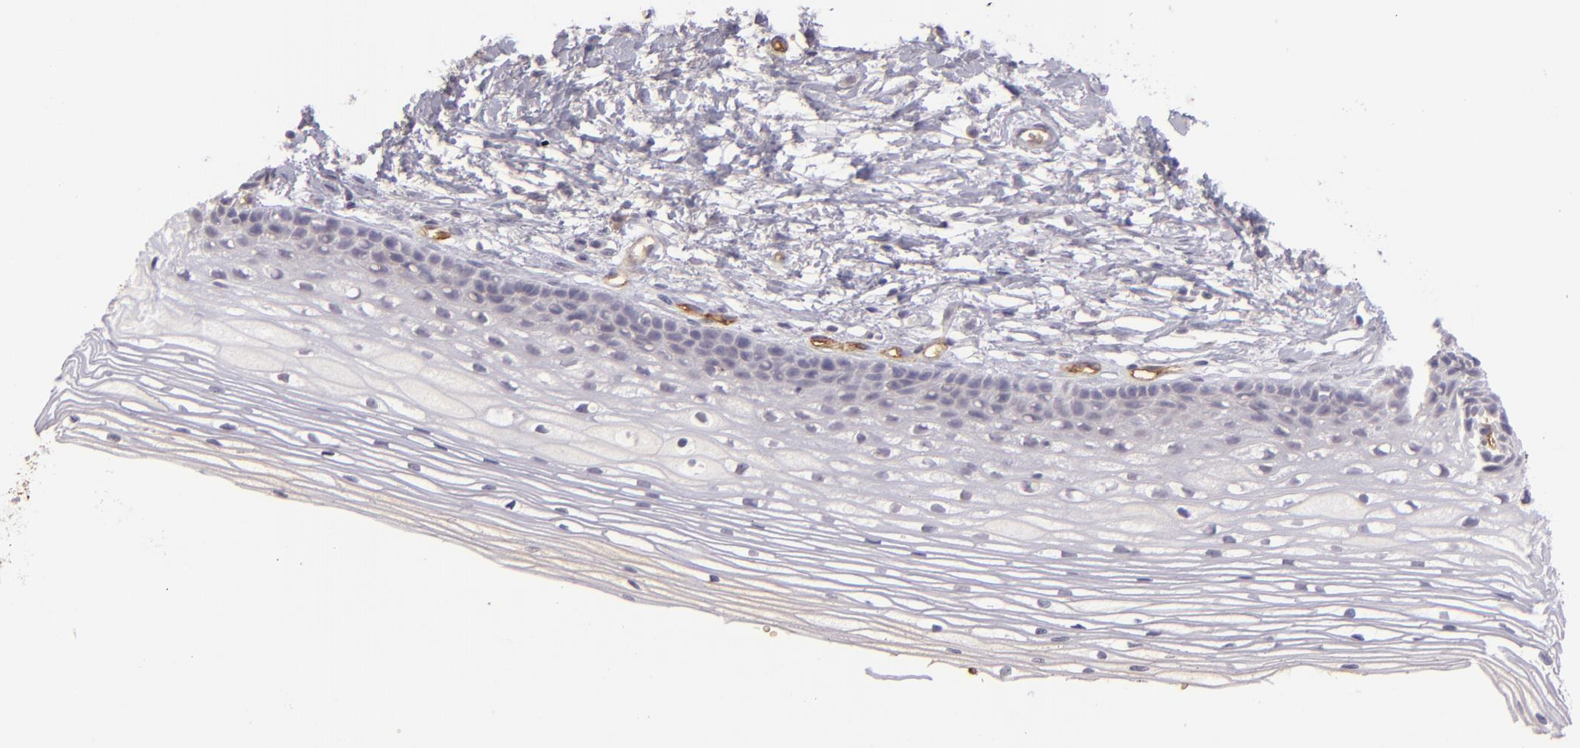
{"staining": {"intensity": "negative", "quantity": "none", "location": "none"}, "tissue": "cervix", "cell_type": "Glandular cells", "image_type": "normal", "snomed": [{"axis": "morphology", "description": "Normal tissue, NOS"}, {"axis": "topography", "description": "Cervix"}], "caption": "Immunohistochemical staining of benign human cervix demonstrates no significant positivity in glandular cells. The staining was performed using DAB to visualize the protein expression in brown, while the nuclei were stained in blue with hematoxylin (Magnification: 20x).", "gene": "ACE", "patient": {"sex": "female", "age": 77}}